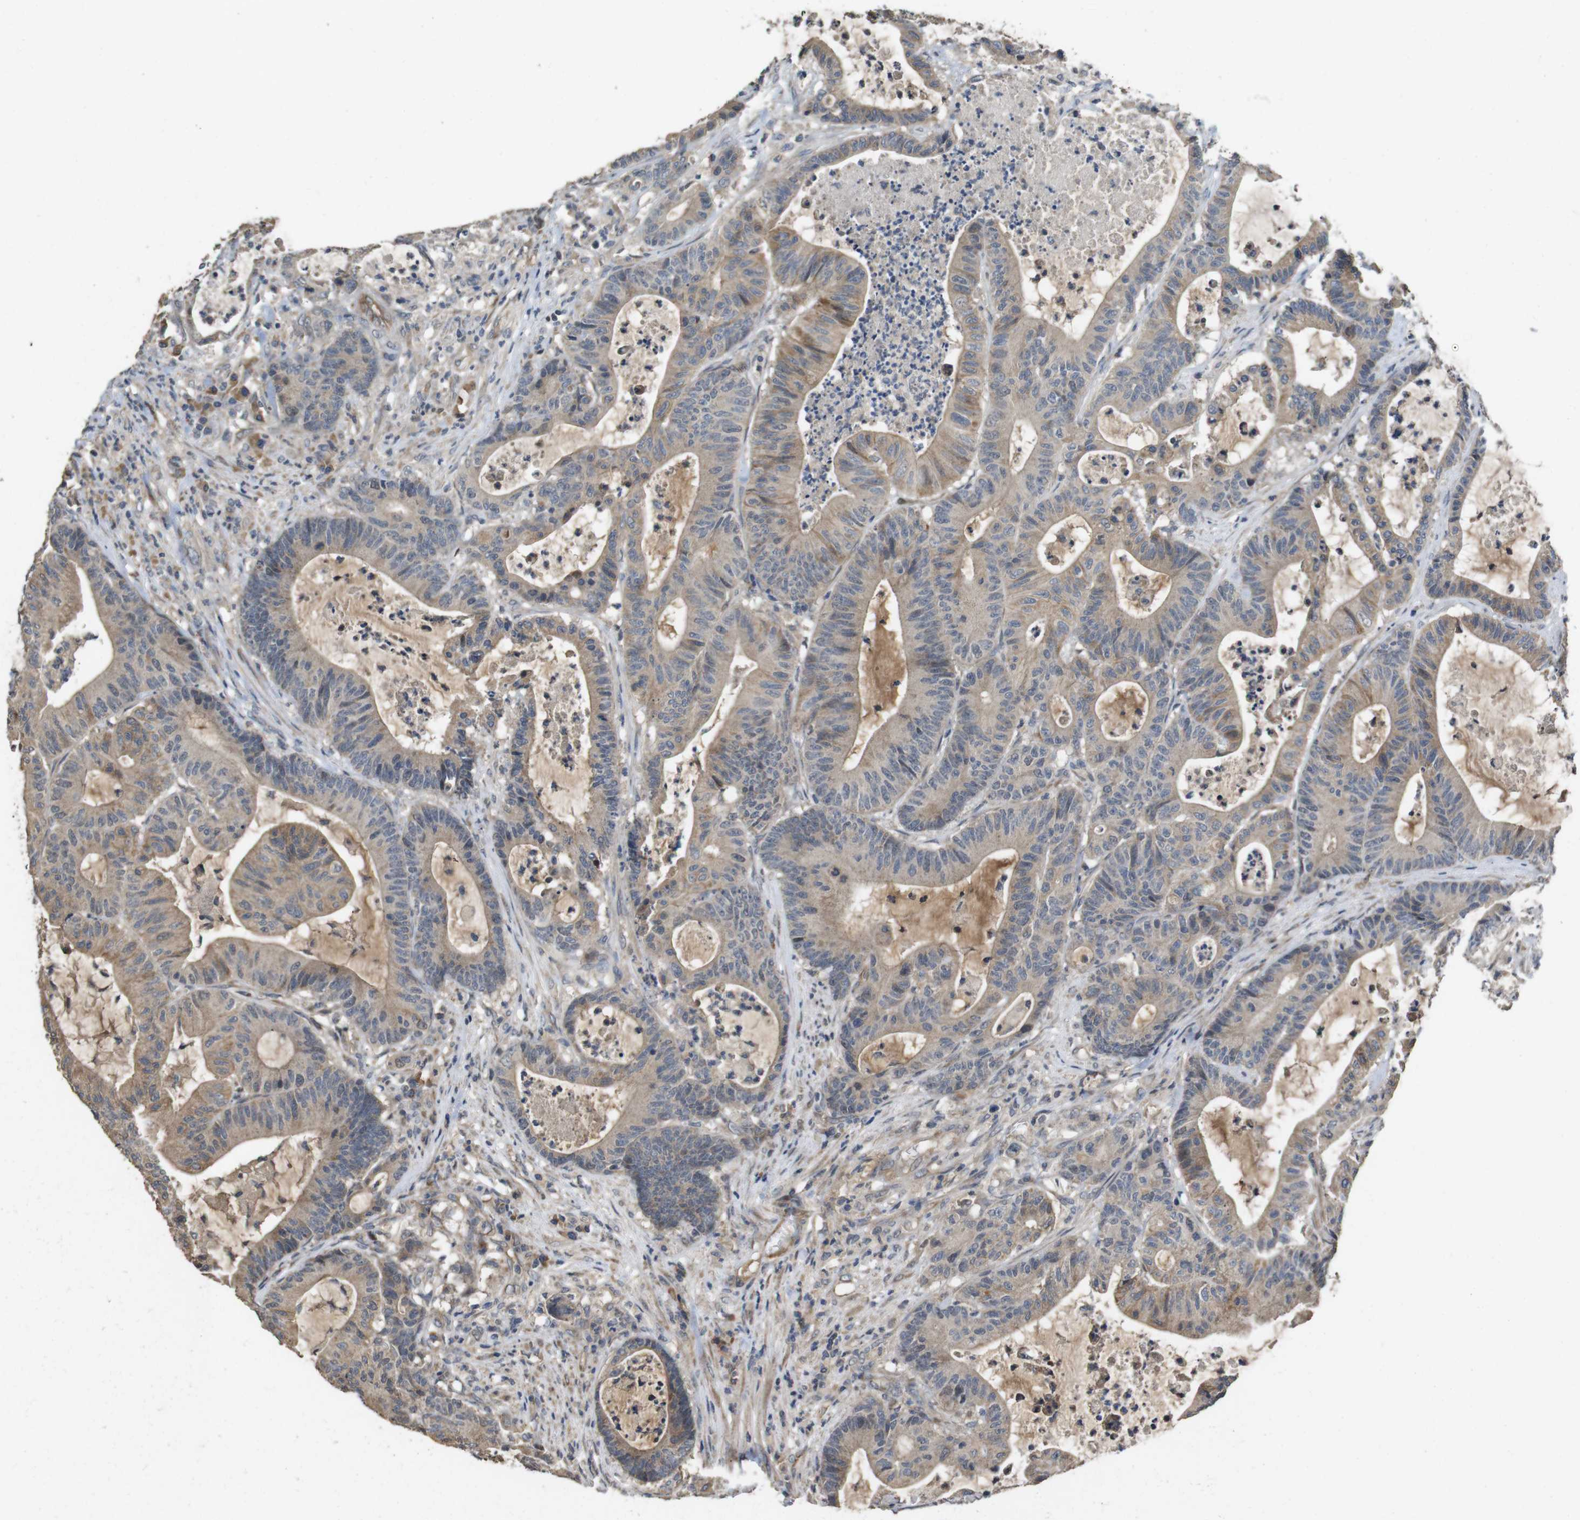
{"staining": {"intensity": "moderate", "quantity": "25%-75%", "location": "cytoplasmic/membranous,nuclear"}, "tissue": "colorectal cancer", "cell_type": "Tumor cells", "image_type": "cancer", "snomed": [{"axis": "morphology", "description": "Adenocarcinoma, NOS"}, {"axis": "topography", "description": "Colon"}], "caption": "Protein expression analysis of colorectal cancer displays moderate cytoplasmic/membranous and nuclear positivity in approximately 25%-75% of tumor cells. (Stains: DAB (3,3'-diaminobenzidine) in brown, nuclei in blue, Microscopy: brightfield microscopy at high magnification).", "gene": "PCDHB10", "patient": {"sex": "female", "age": 84}}